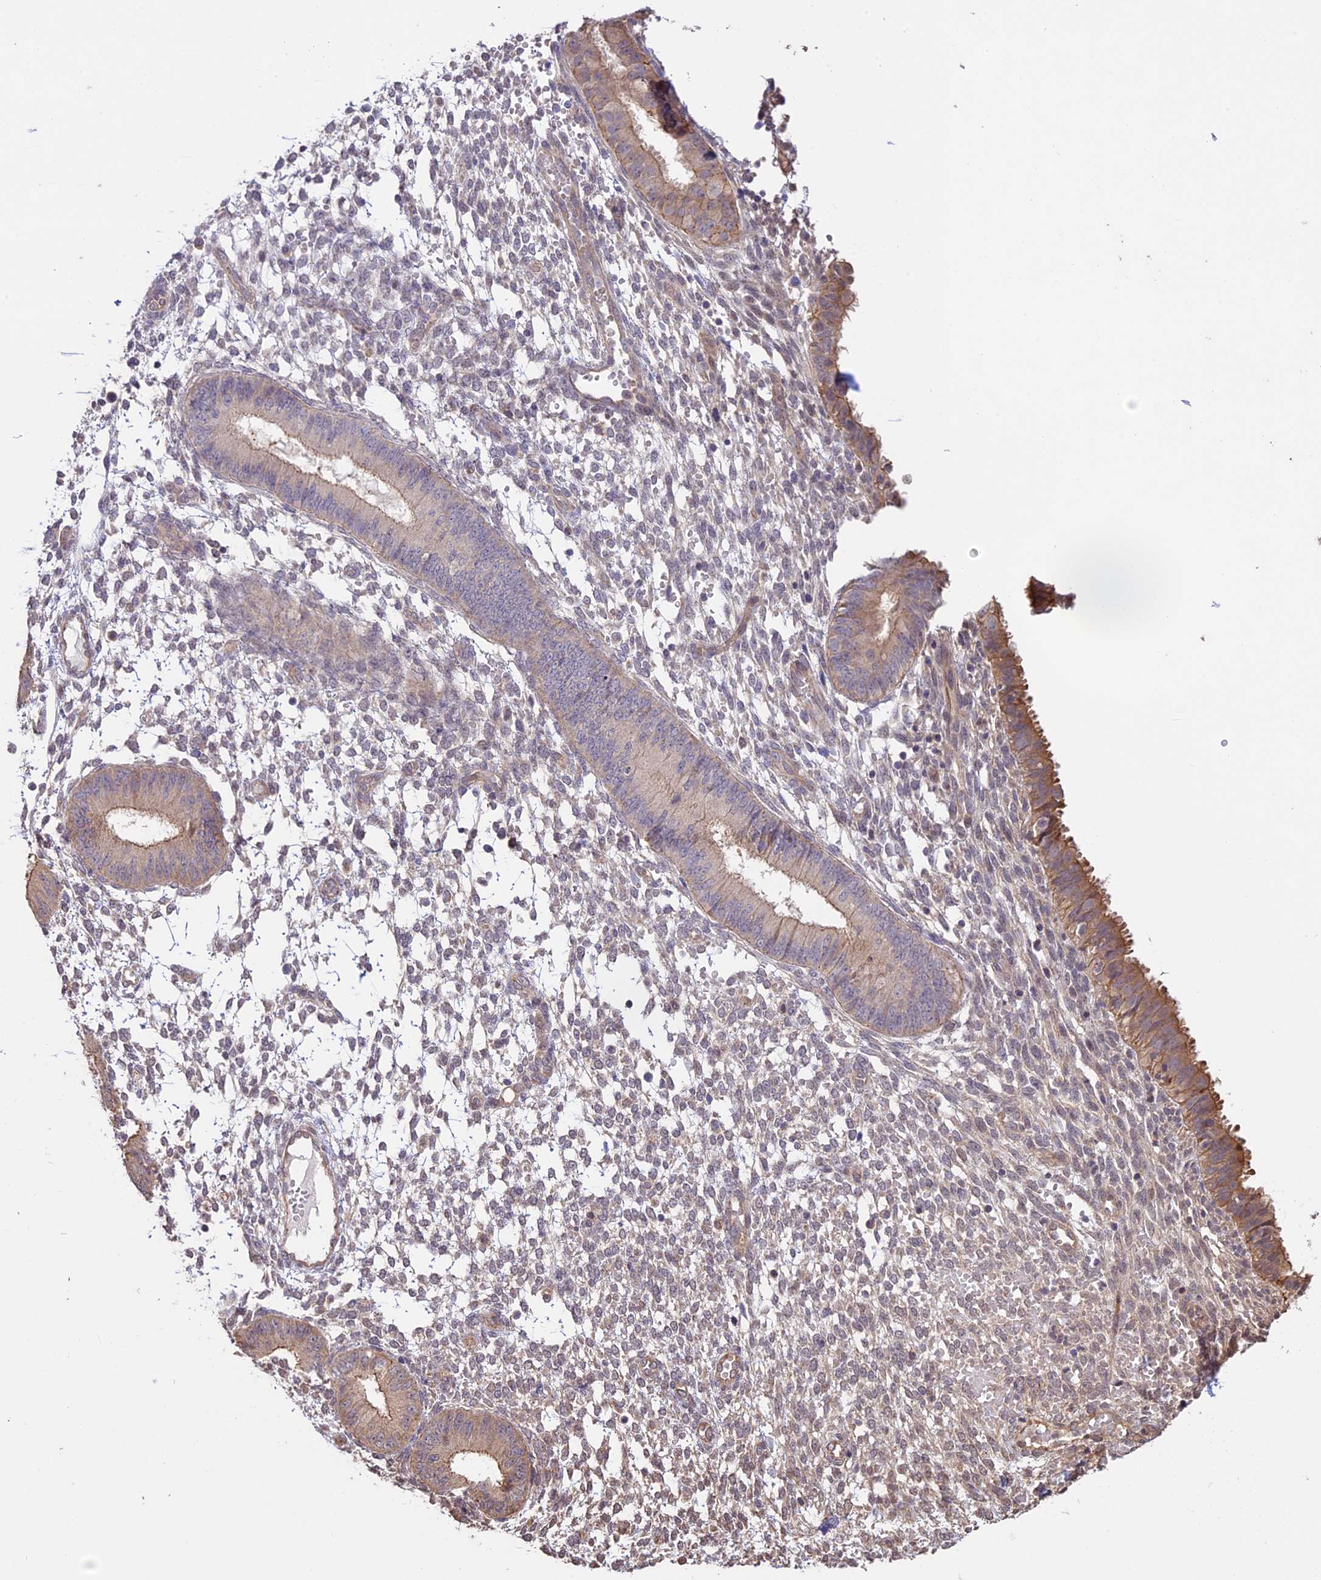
{"staining": {"intensity": "weak", "quantity": "<25%", "location": "cytoplasmic/membranous"}, "tissue": "endometrium", "cell_type": "Cells in endometrial stroma", "image_type": "normal", "snomed": [{"axis": "morphology", "description": "Normal tissue, NOS"}, {"axis": "topography", "description": "Endometrium"}], "caption": "There is no significant staining in cells in endometrial stroma of endometrium.", "gene": "BCAS4", "patient": {"sex": "female", "age": 49}}